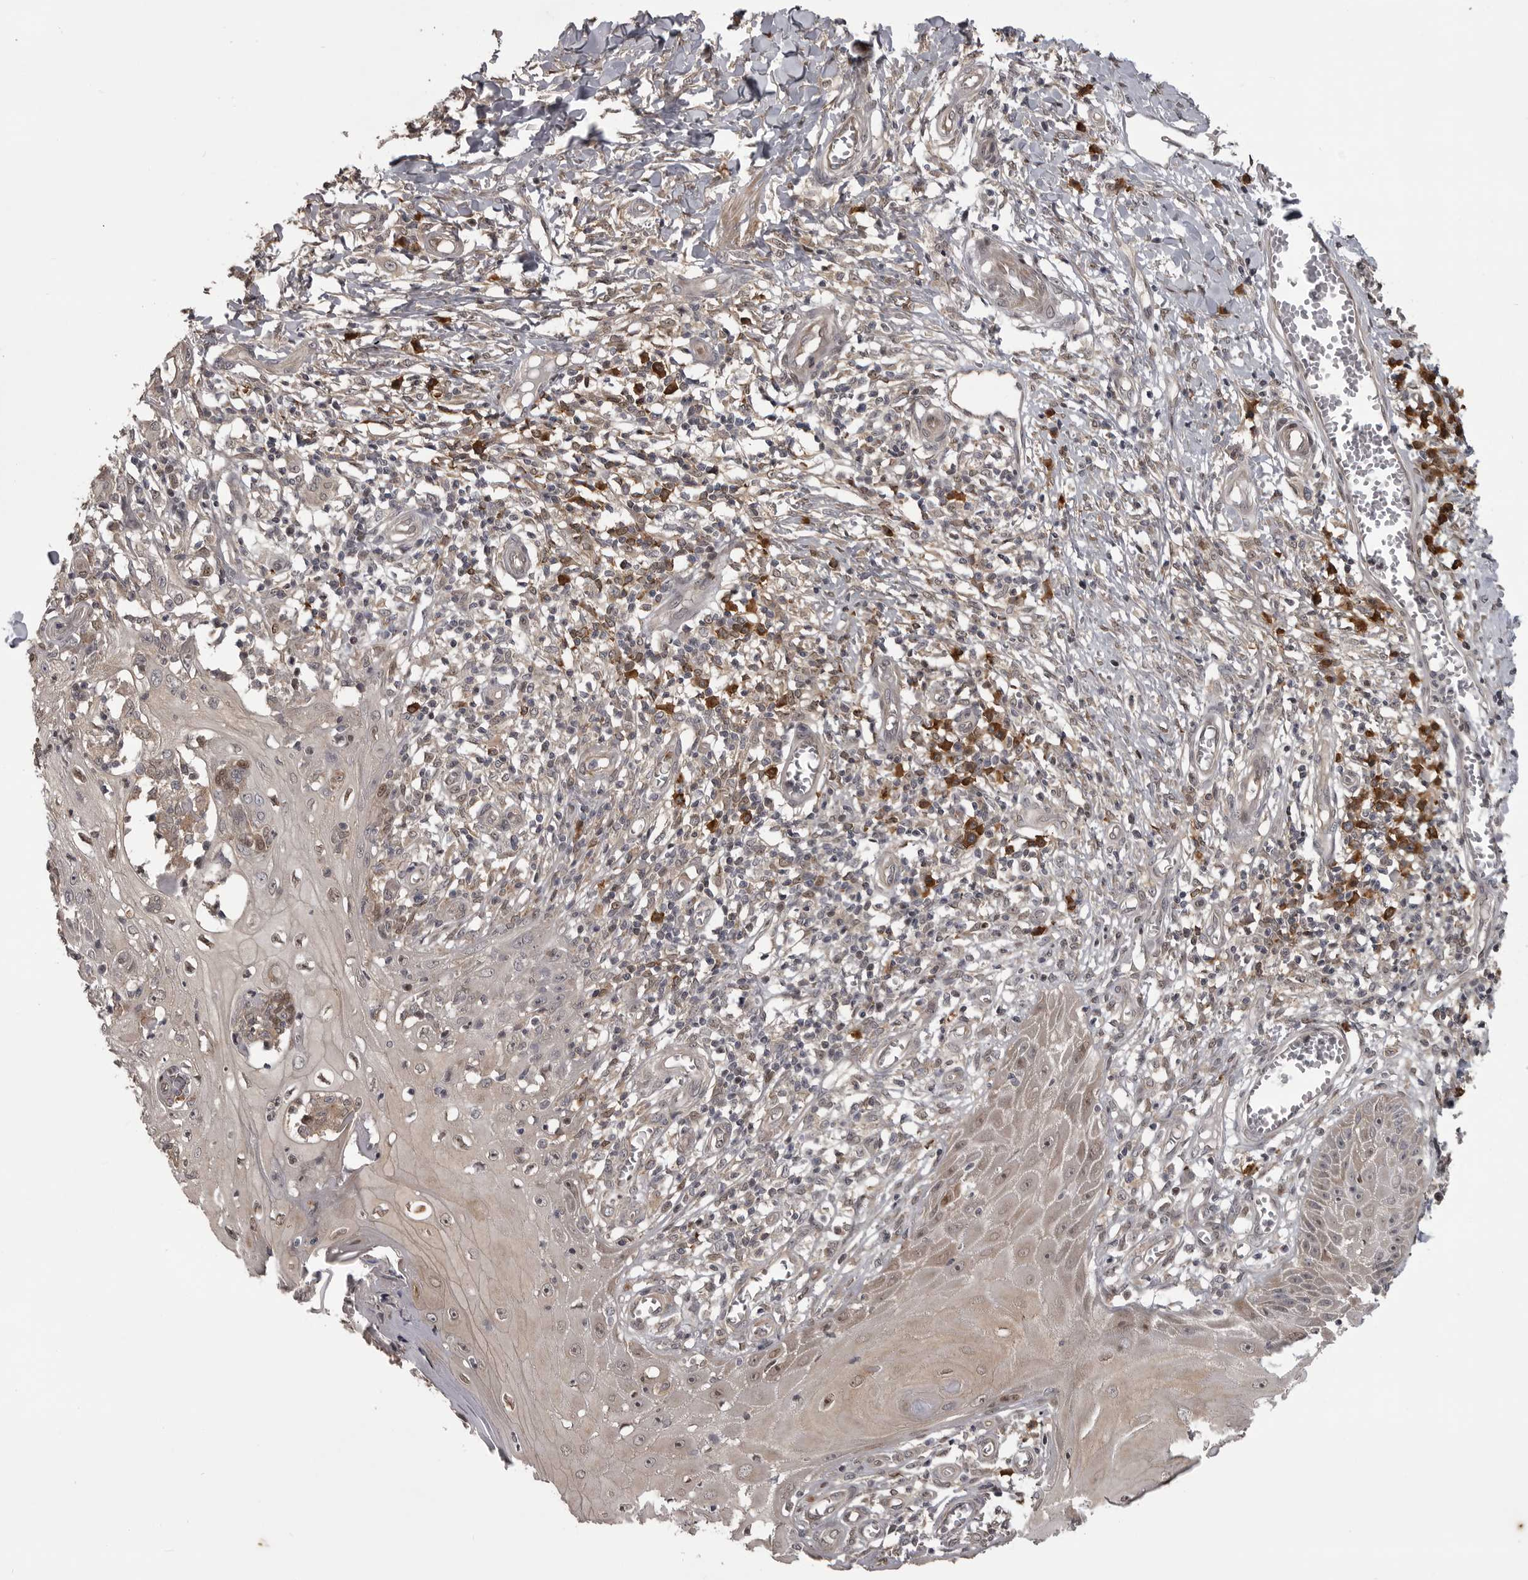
{"staining": {"intensity": "weak", "quantity": "25%-75%", "location": "cytoplasmic/membranous"}, "tissue": "skin cancer", "cell_type": "Tumor cells", "image_type": "cancer", "snomed": [{"axis": "morphology", "description": "Squamous cell carcinoma, NOS"}, {"axis": "topography", "description": "Skin"}], "caption": "Immunohistochemistry of skin cancer displays low levels of weak cytoplasmic/membranous expression in approximately 25%-75% of tumor cells. Immunohistochemistry stains the protein in brown and the nuclei are stained blue.", "gene": "SNX16", "patient": {"sex": "female", "age": 73}}